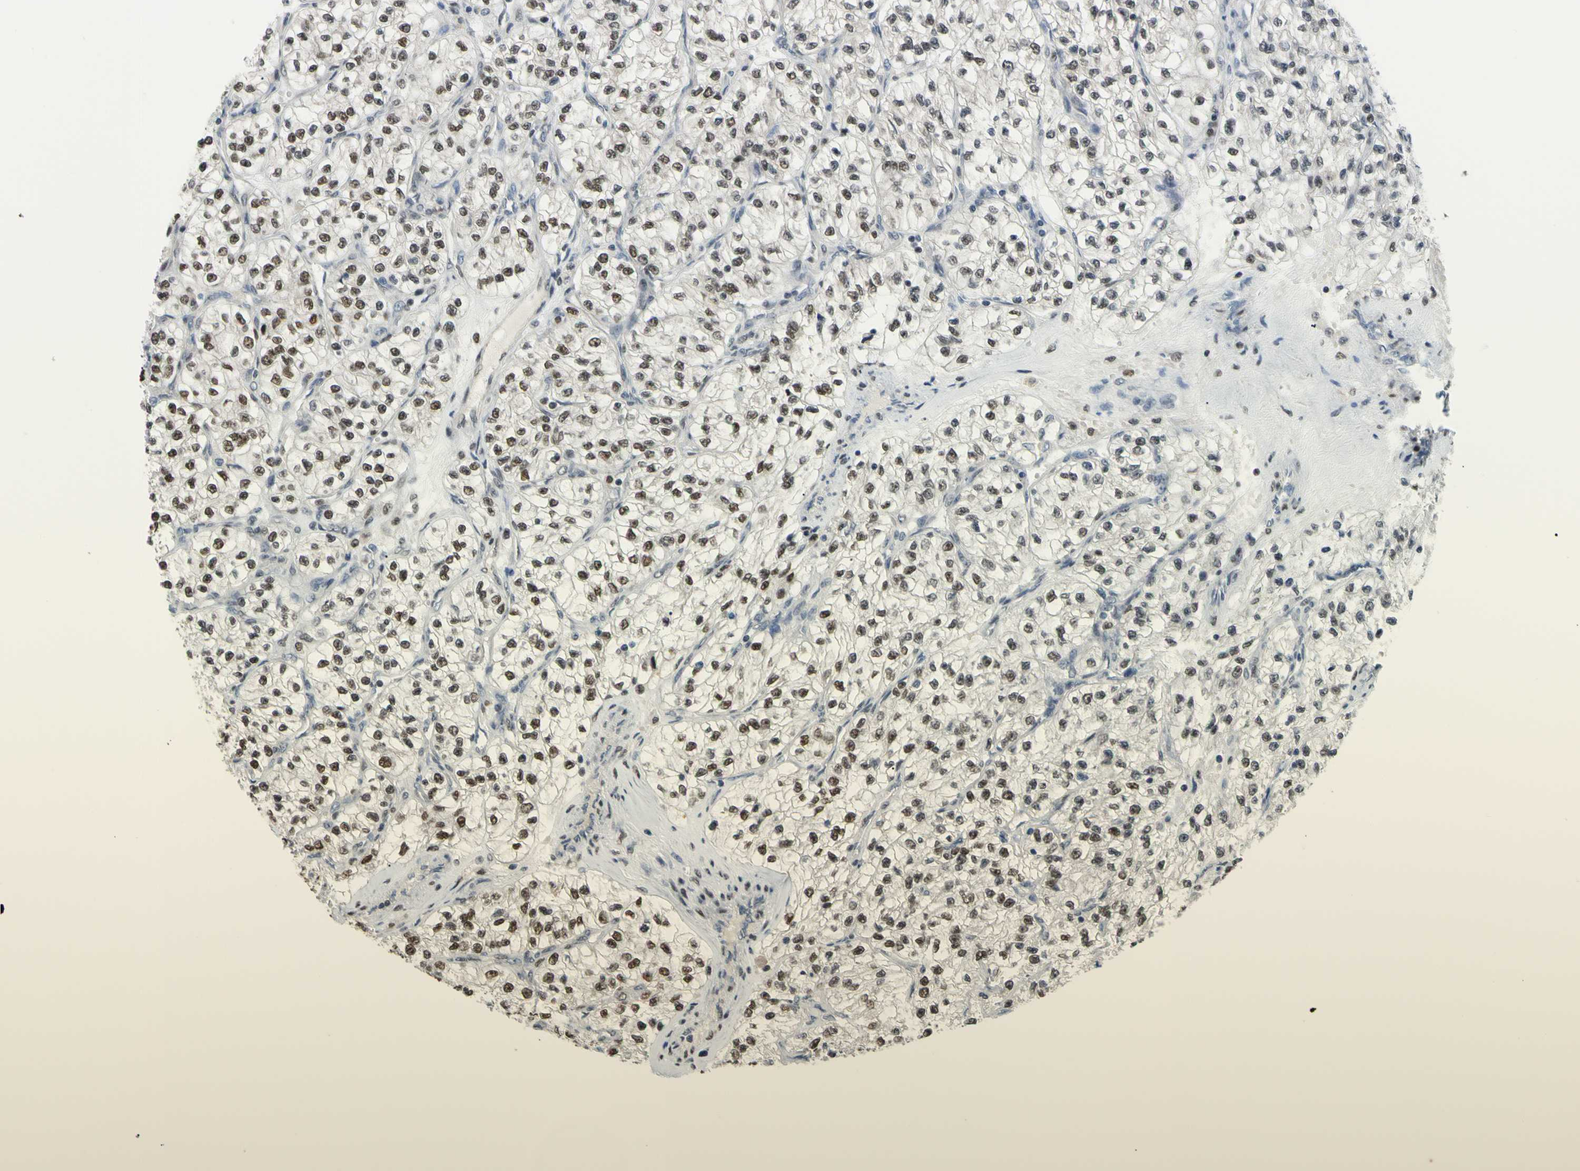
{"staining": {"intensity": "moderate", "quantity": "25%-75%", "location": "nuclear"}, "tissue": "renal cancer", "cell_type": "Tumor cells", "image_type": "cancer", "snomed": [{"axis": "morphology", "description": "Adenocarcinoma, NOS"}, {"axis": "topography", "description": "Kidney"}], "caption": "IHC histopathology image of renal cancer stained for a protein (brown), which shows medium levels of moderate nuclear positivity in approximately 25%-75% of tumor cells.", "gene": "FKBP5", "patient": {"sex": "female", "age": 57}}